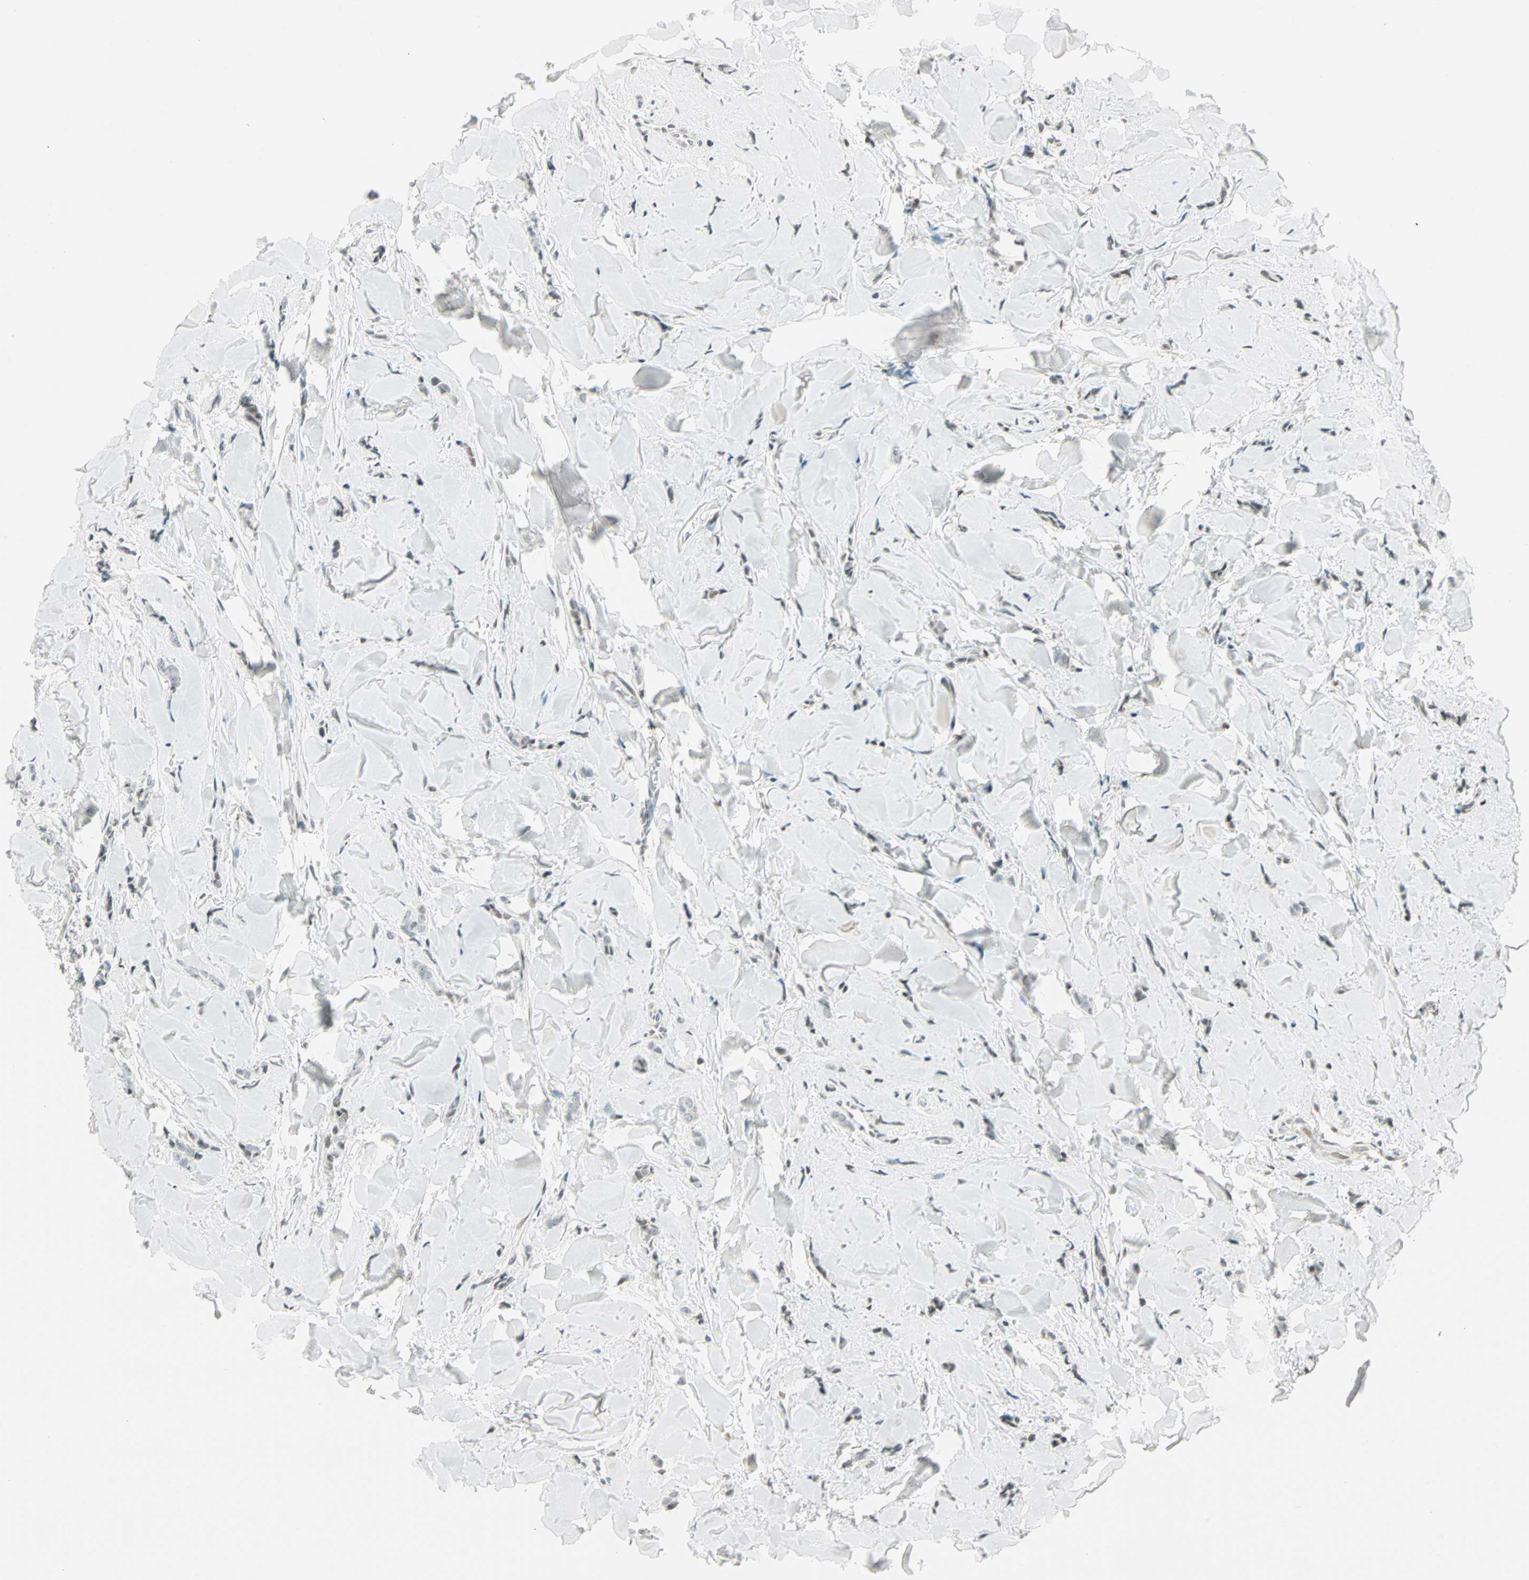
{"staining": {"intensity": "weak", "quantity": "25%-75%", "location": "nuclear"}, "tissue": "breast cancer", "cell_type": "Tumor cells", "image_type": "cancer", "snomed": [{"axis": "morphology", "description": "Lobular carcinoma"}, {"axis": "topography", "description": "Skin"}, {"axis": "topography", "description": "Breast"}], "caption": "Immunohistochemistry (IHC) of breast lobular carcinoma exhibits low levels of weak nuclear staining in about 25%-75% of tumor cells.", "gene": "SMAD3", "patient": {"sex": "female", "age": 46}}